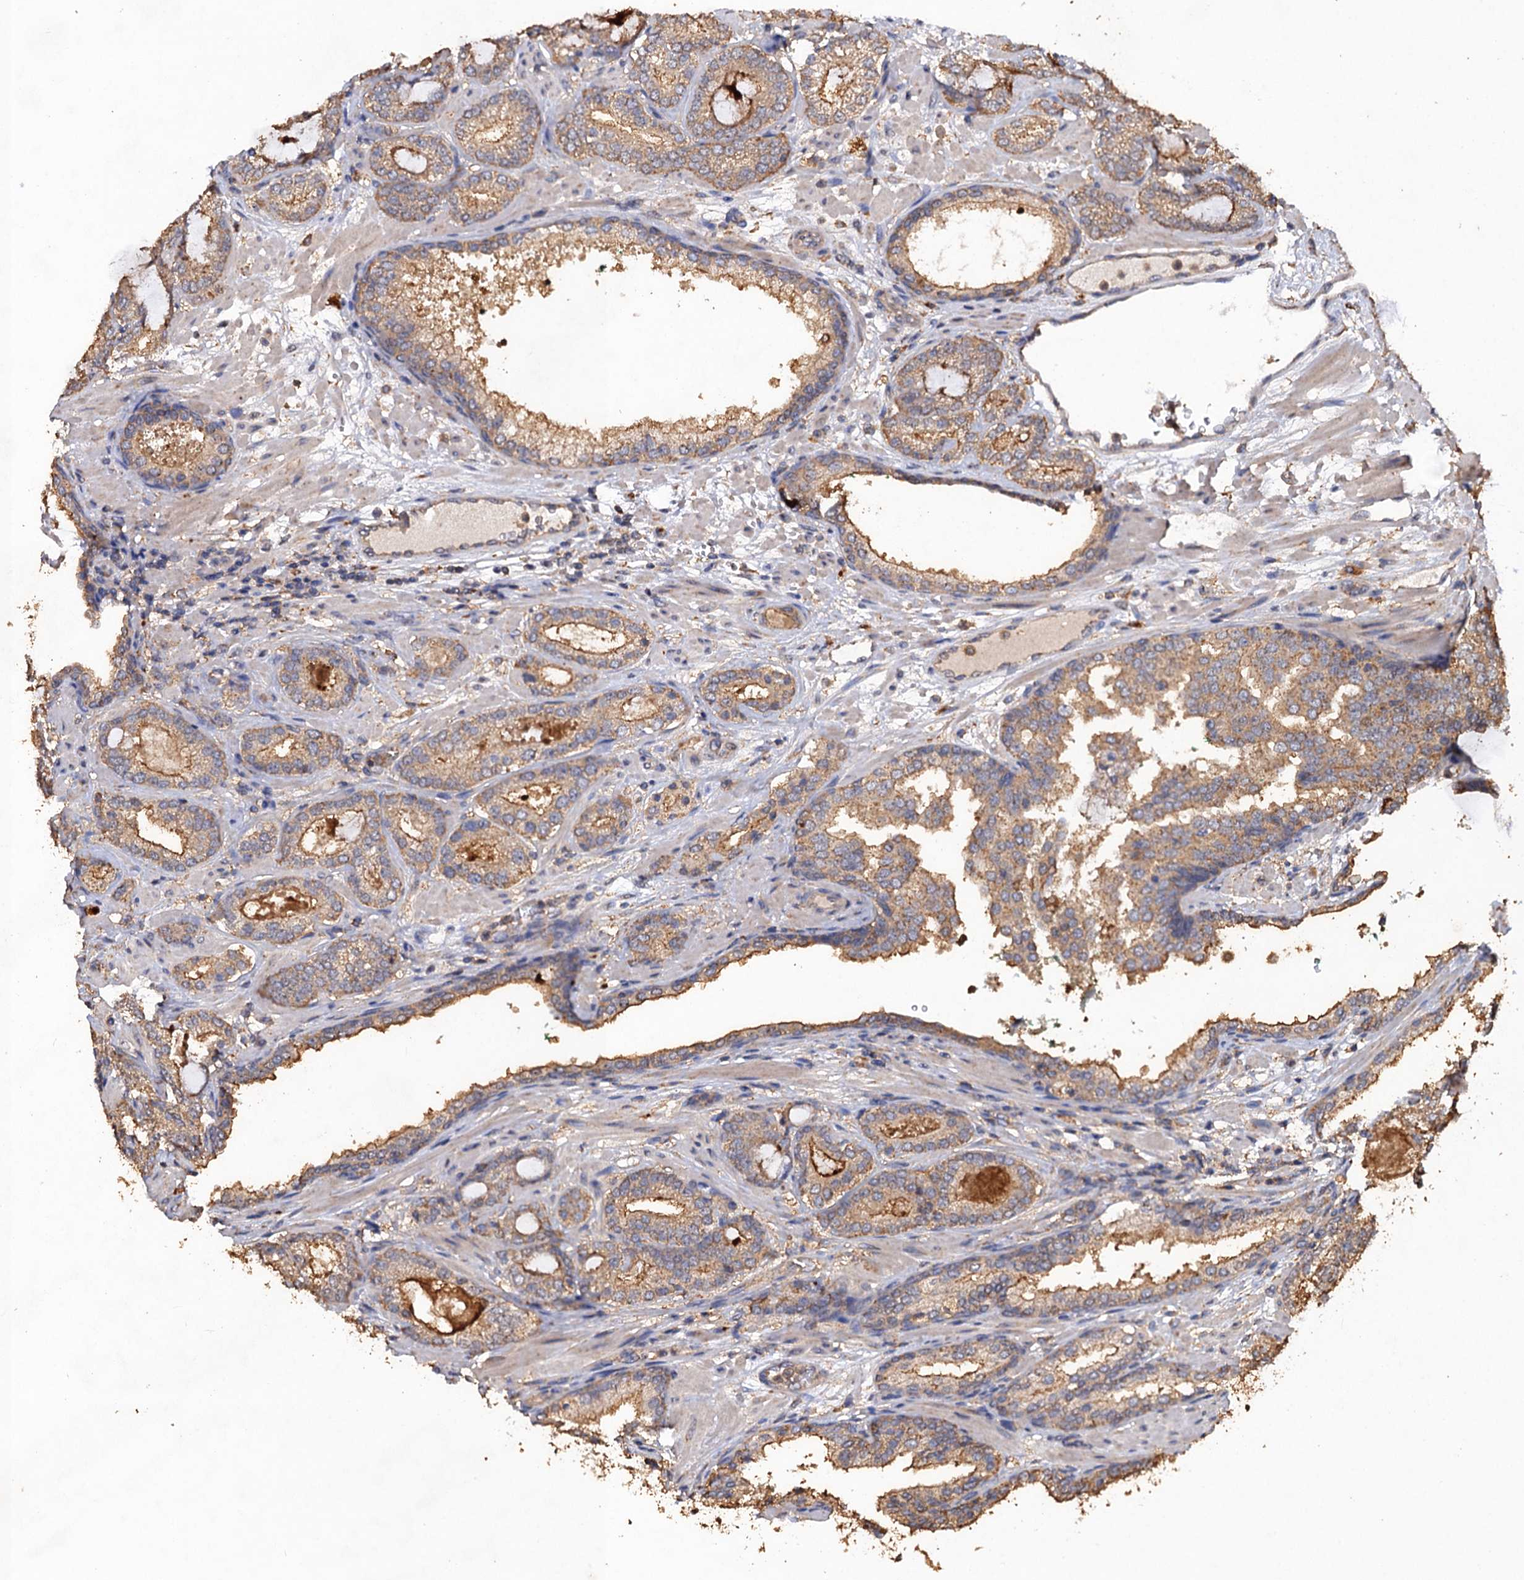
{"staining": {"intensity": "weak", "quantity": ">75%", "location": "cytoplasmic/membranous"}, "tissue": "prostate cancer", "cell_type": "Tumor cells", "image_type": "cancer", "snomed": [{"axis": "morphology", "description": "Adenocarcinoma, High grade"}, {"axis": "topography", "description": "Prostate"}], "caption": "Prostate cancer (high-grade adenocarcinoma) stained for a protein (brown) shows weak cytoplasmic/membranous positive staining in approximately >75% of tumor cells.", "gene": "SCUBE3", "patient": {"sex": "male", "age": 60}}